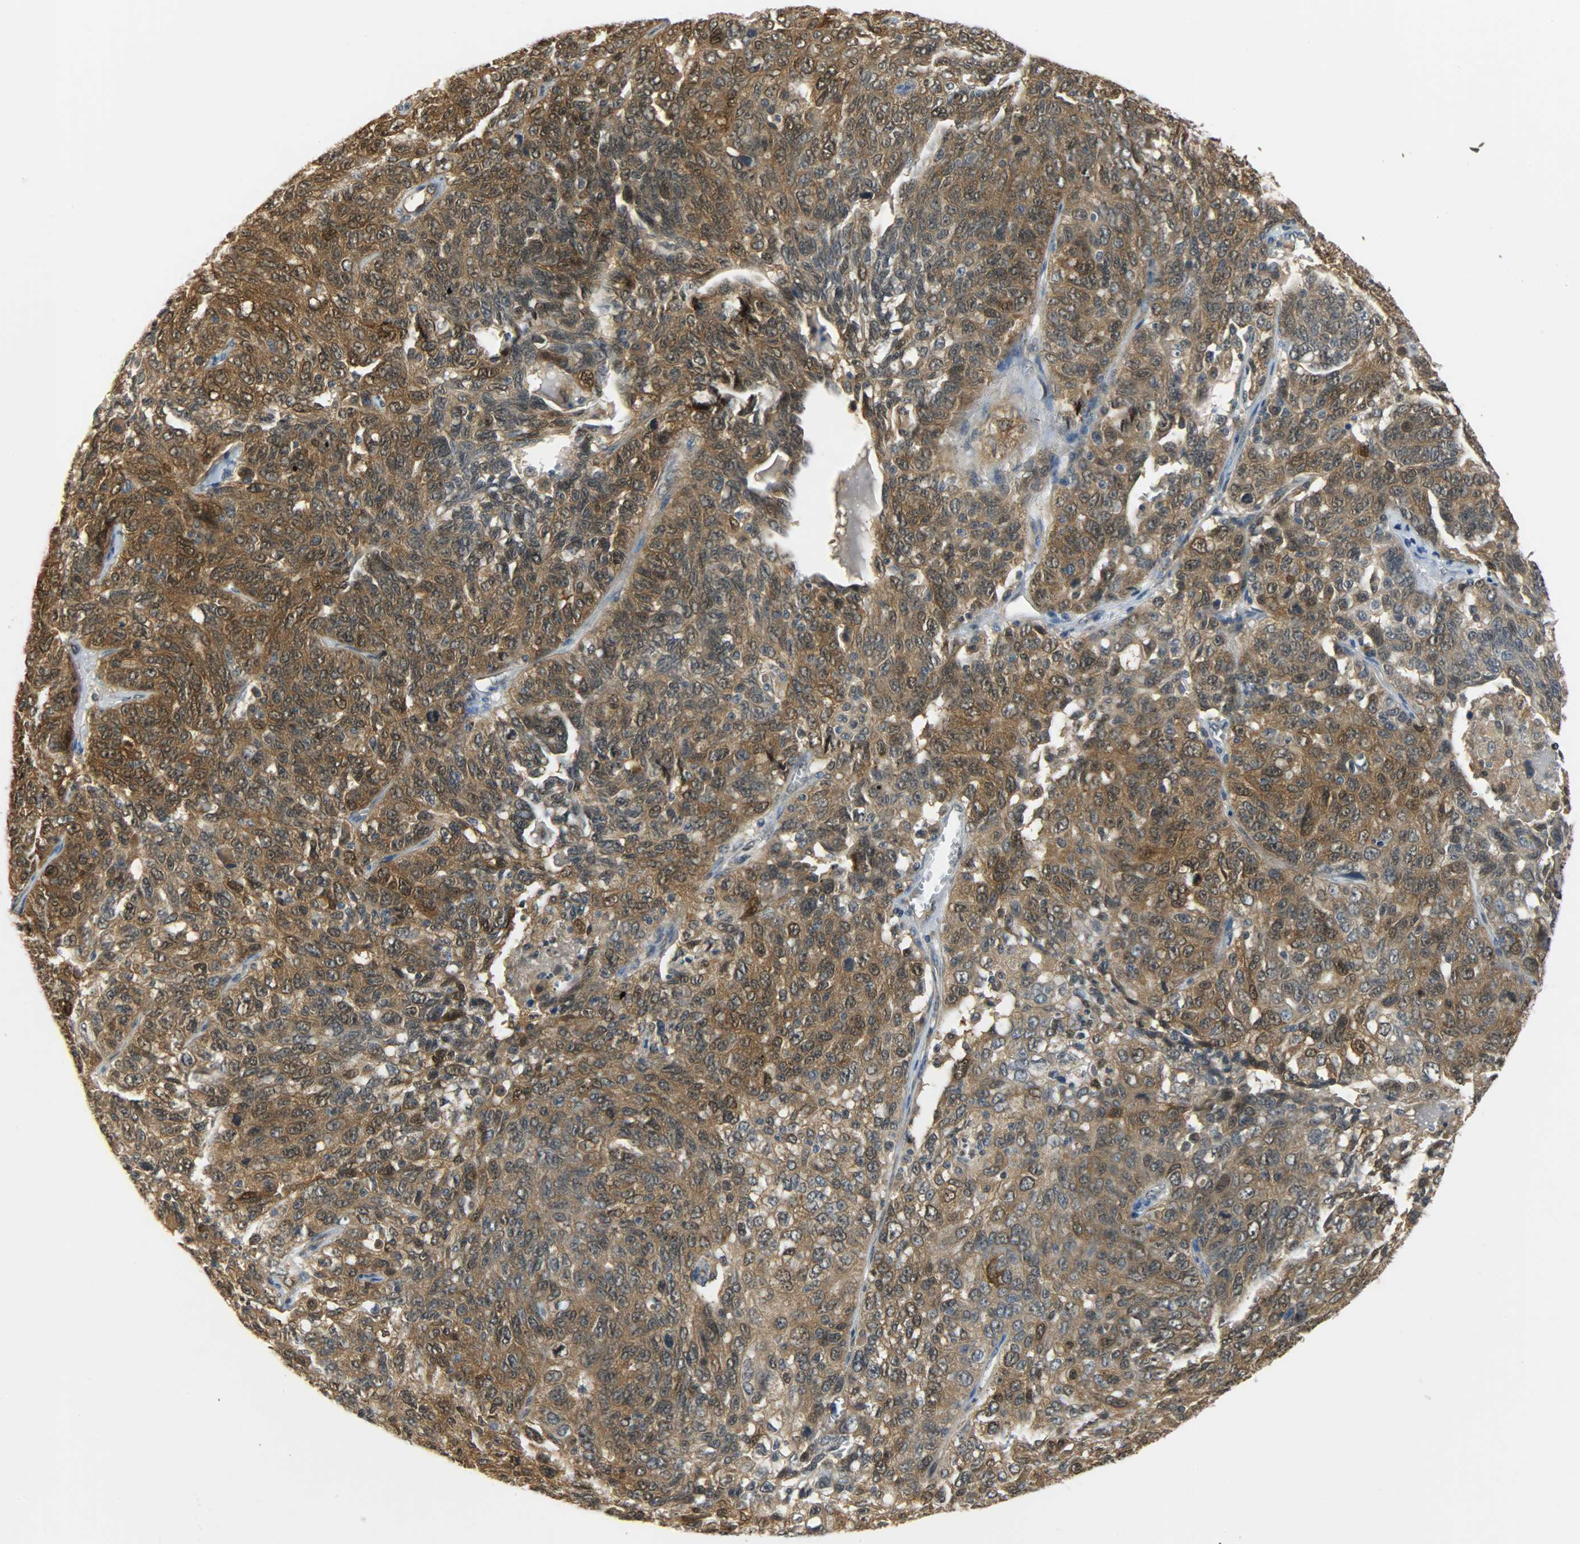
{"staining": {"intensity": "strong", "quantity": ">75%", "location": "cytoplasmic/membranous,nuclear"}, "tissue": "ovarian cancer", "cell_type": "Tumor cells", "image_type": "cancer", "snomed": [{"axis": "morphology", "description": "Cystadenocarcinoma, serous, NOS"}, {"axis": "topography", "description": "Ovary"}], "caption": "Protein analysis of serous cystadenocarcinoma (ovarian) tissue reveals strong cytoplasmic/membranous and nuclear staining in about >75% of tumor cells.", "gene": "EIF4EBP1", "patient": {"sex": "female", "age": 71}}